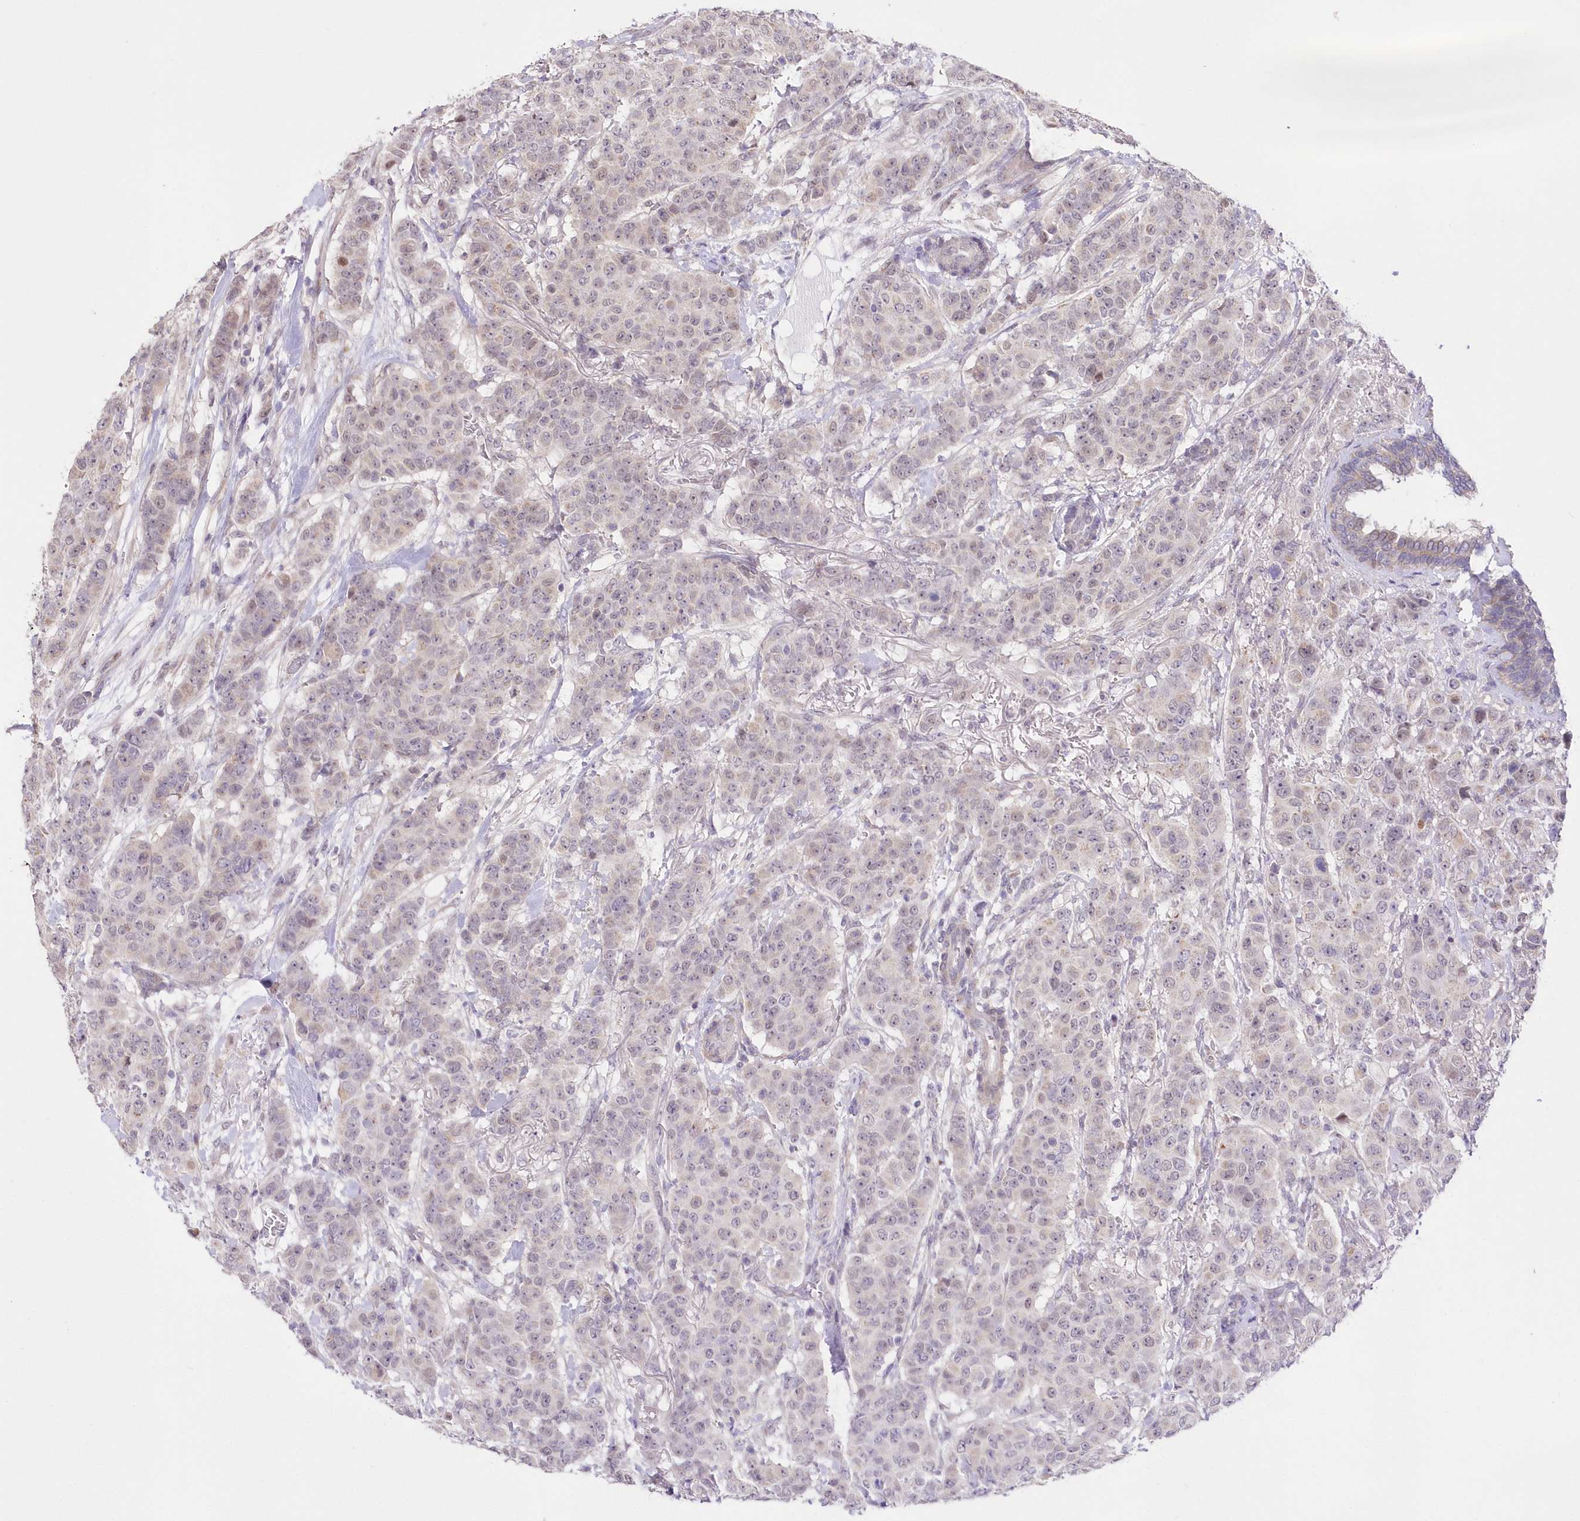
{"staining": {"intensity": "weak", "quantity": "25%-75%", "location": "cytoplasmic/membranous"}, "tissue": "breast cancer", "cell_type": "Tumor cells", "image_type": "cancer", "snomed": [{"axis": "morphology", "description": "Duct carcinoma"}, {"axis": "topography", "description": "Breast"}], "caption": "Breast intraductal carcinoma stained for a protein exhibits weak cytoplasmic/membranous positivity in tumor cells. (DAB IHC with brightfield microscopy, high magnification).", "gene": "FAM241B", "patient": {"sex": "female", "age": 40}}